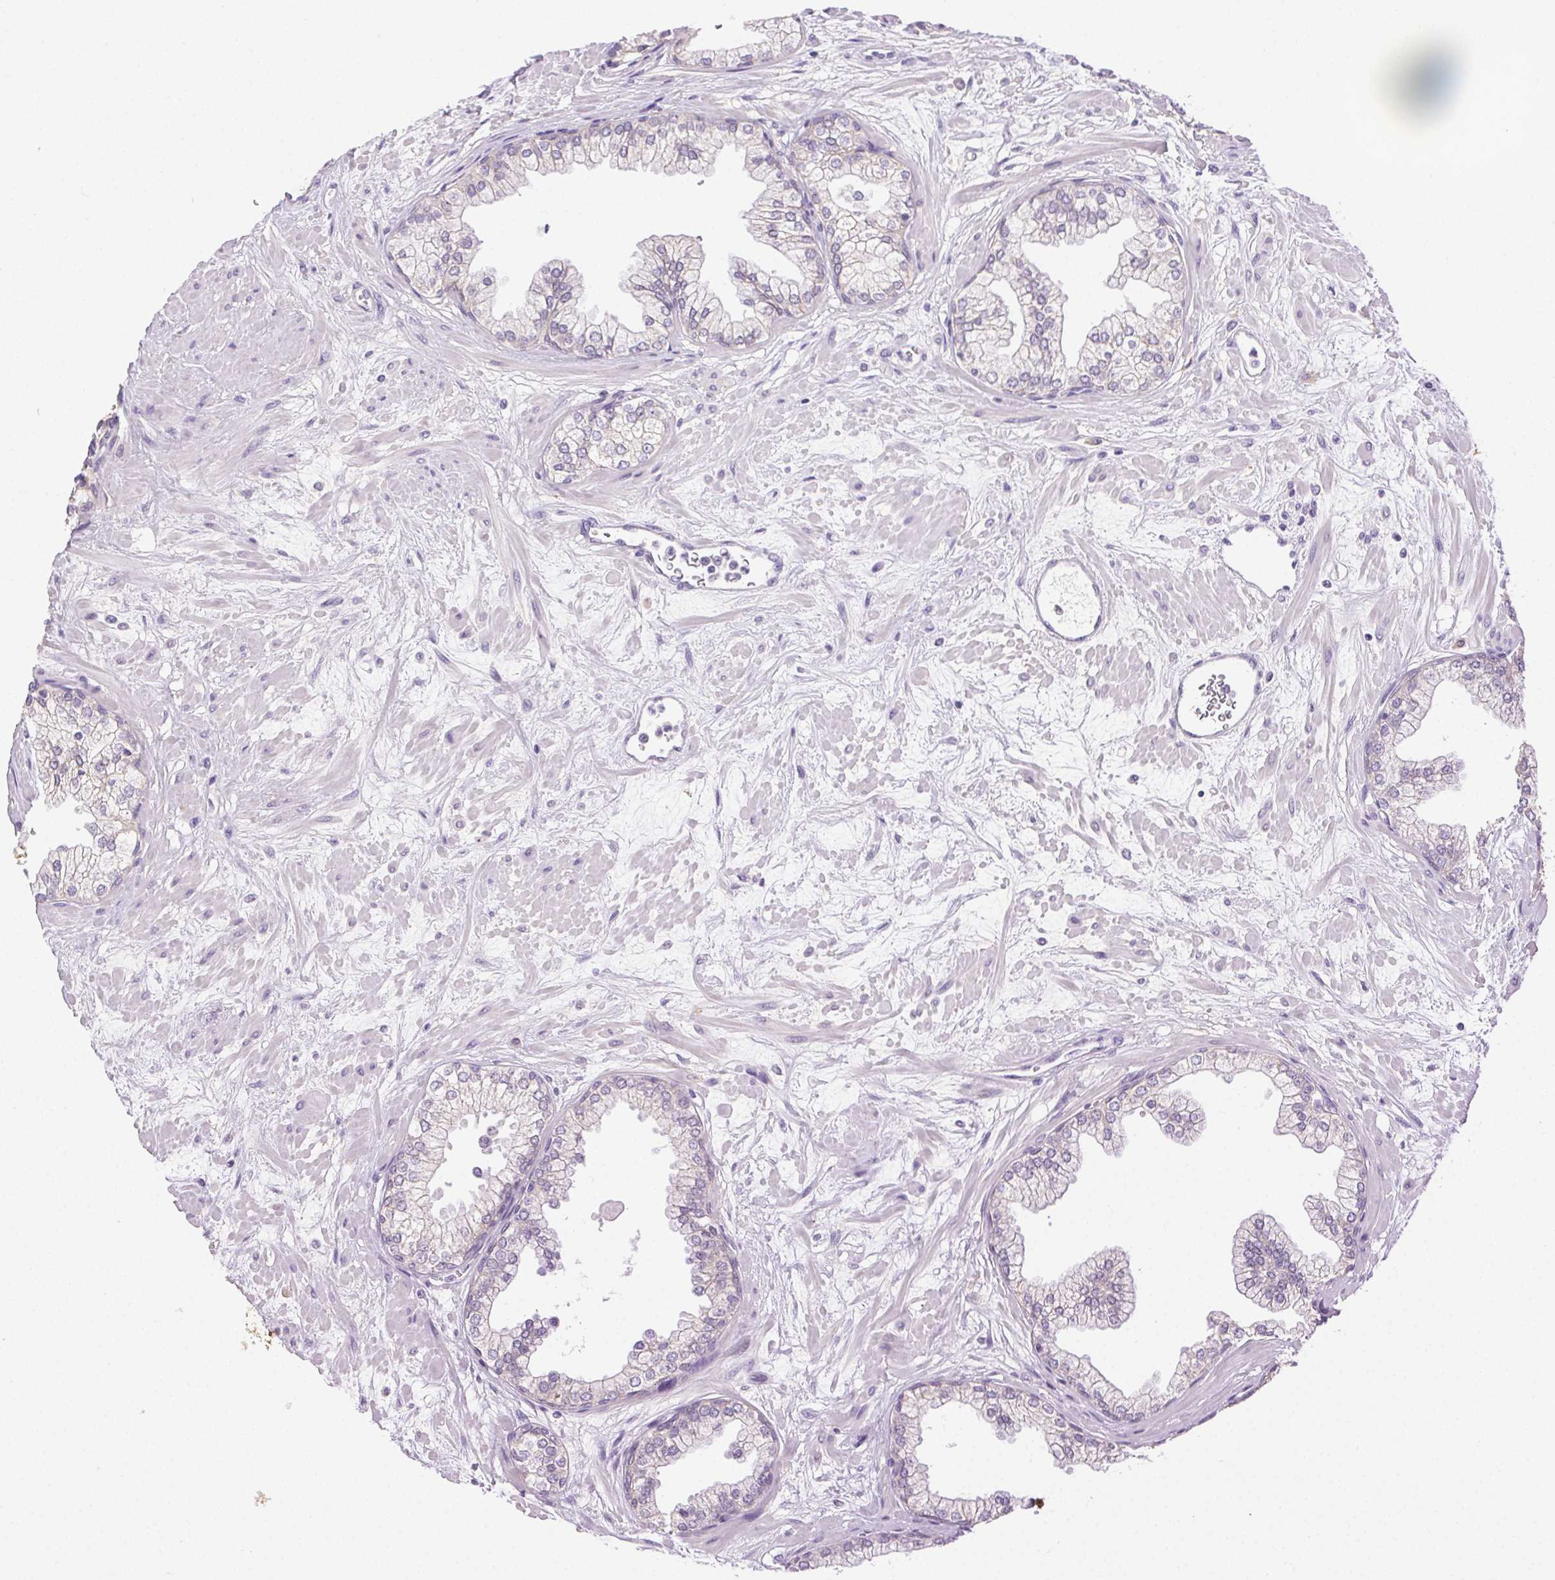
{"staining": {"intensity": "weak", "quantity": "25%-75%", "location": "cytoplasmic/membranous"}, "tissue": "prostate", "cell_type": "Glandular cells", "image_type": "normal", "snomed": [{"axis": "morphology", "description": "Normal tissue, NOS"}, {"axis": "topography", "description": "Prostate"}, {"axis": "topography", "description": "Peripheral nerve tissue"}], "caption": "IHC (DAB (3,3'-diaminobenzidine)) staining of normal human prostate reveals weak cytoplasmic/membranous protein positivity in about 25%-75% of glandular cells.", "gene": "CLDN10", "patient": {"sex": "male", "age": 61}}